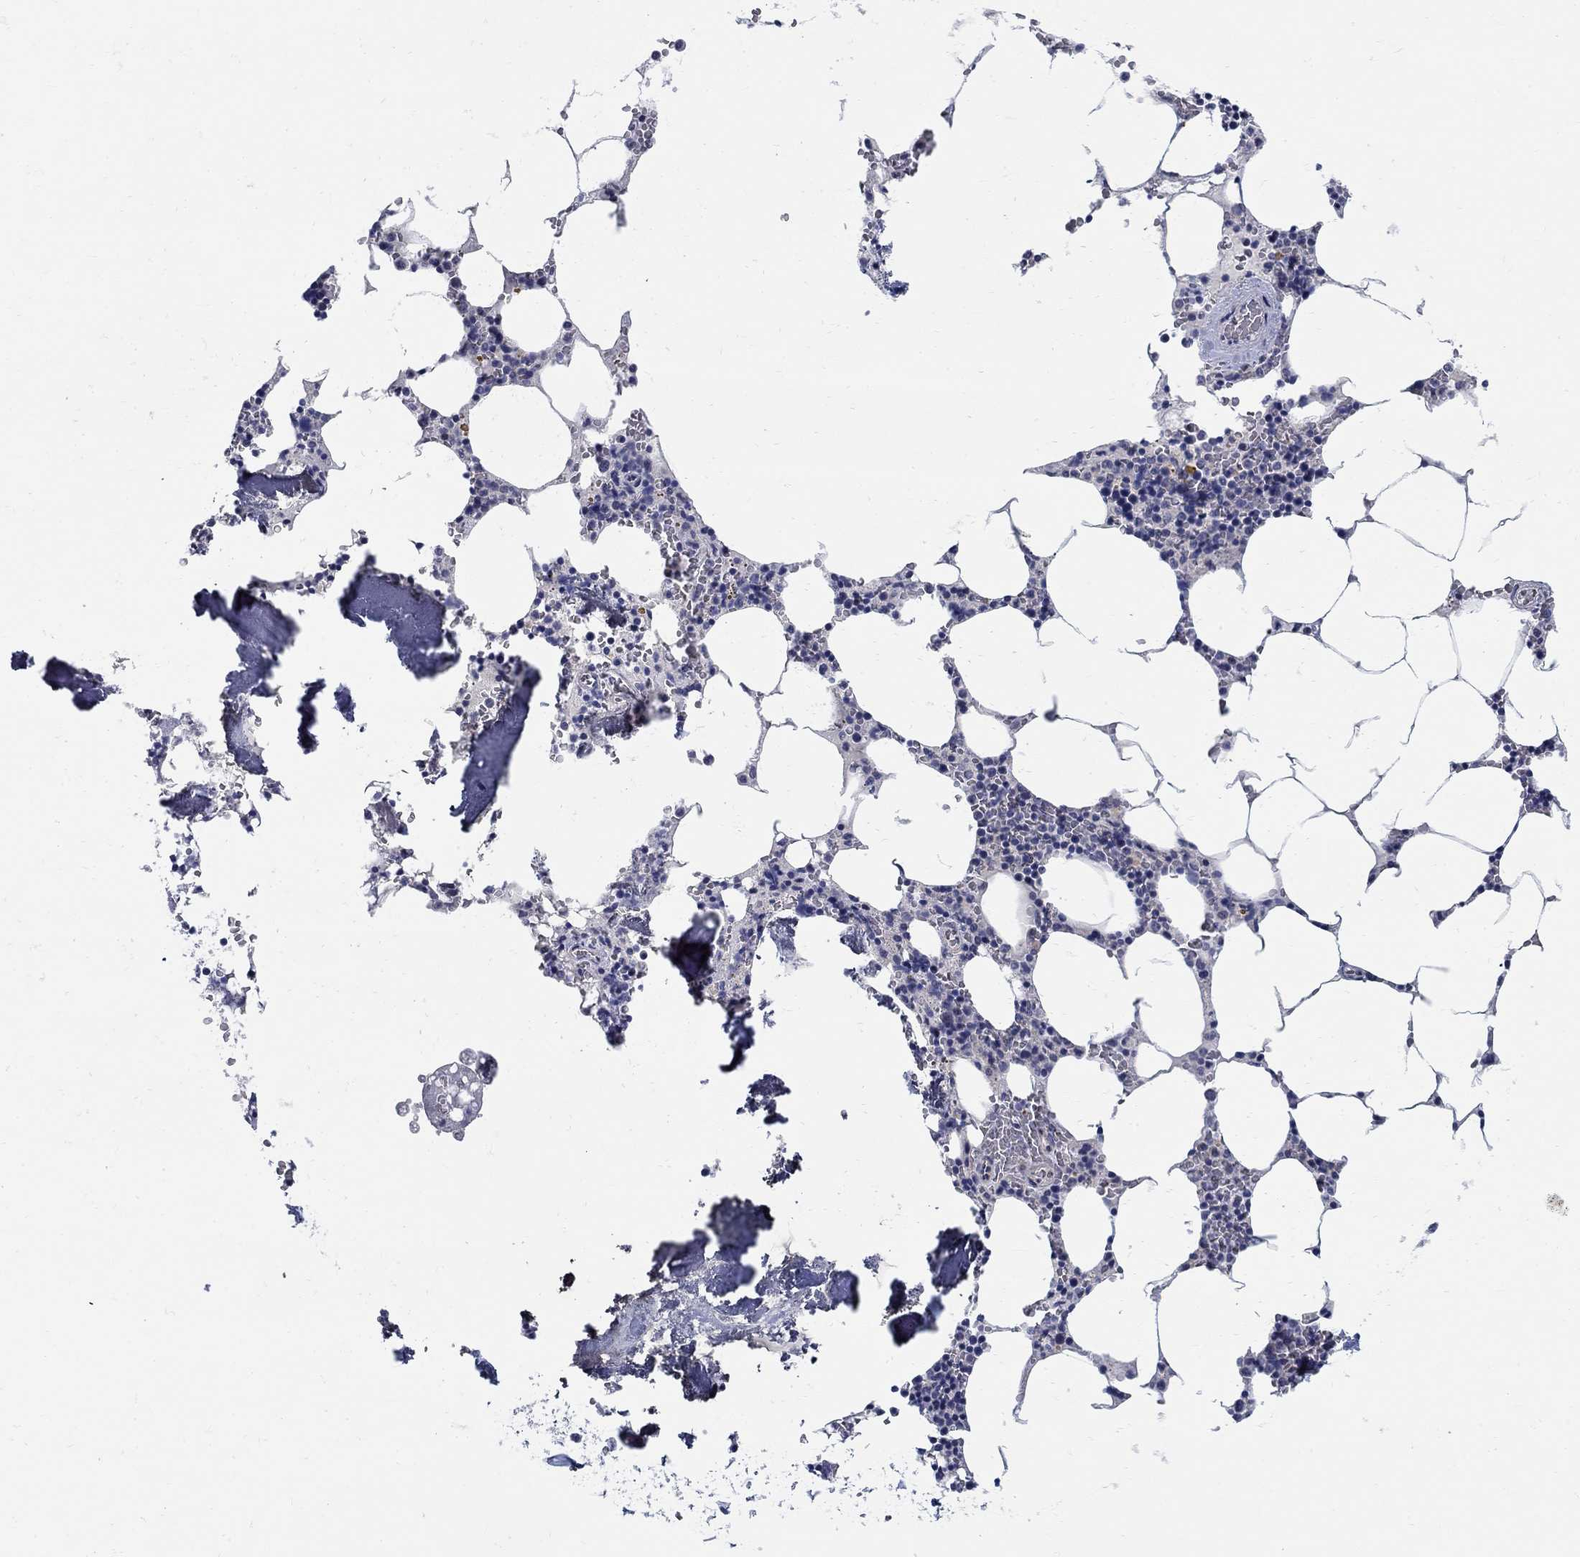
{"staining": {"intensity": "negative", "quantity": "none", "location": "none"}, "tissue": "bone marrow", "cell_type": "Hematopoietic cells", "image_type": "normal", "snomed": [{"axis": "morphology", "description": "Normal tissue, NOS"}, {"axis": "topography", "description": "Bone marrow"}], "caption": "Immunohistochemistry (IHC) image of normal bone marrow: bone marrow stained with DAB exhibits no significant protein staining in hematopoietic cells. (Brightfield microscopy of DAB IHC at high magnification).", "gene": "SMIM18", "patient": {"sex": "female", "age": 64}}